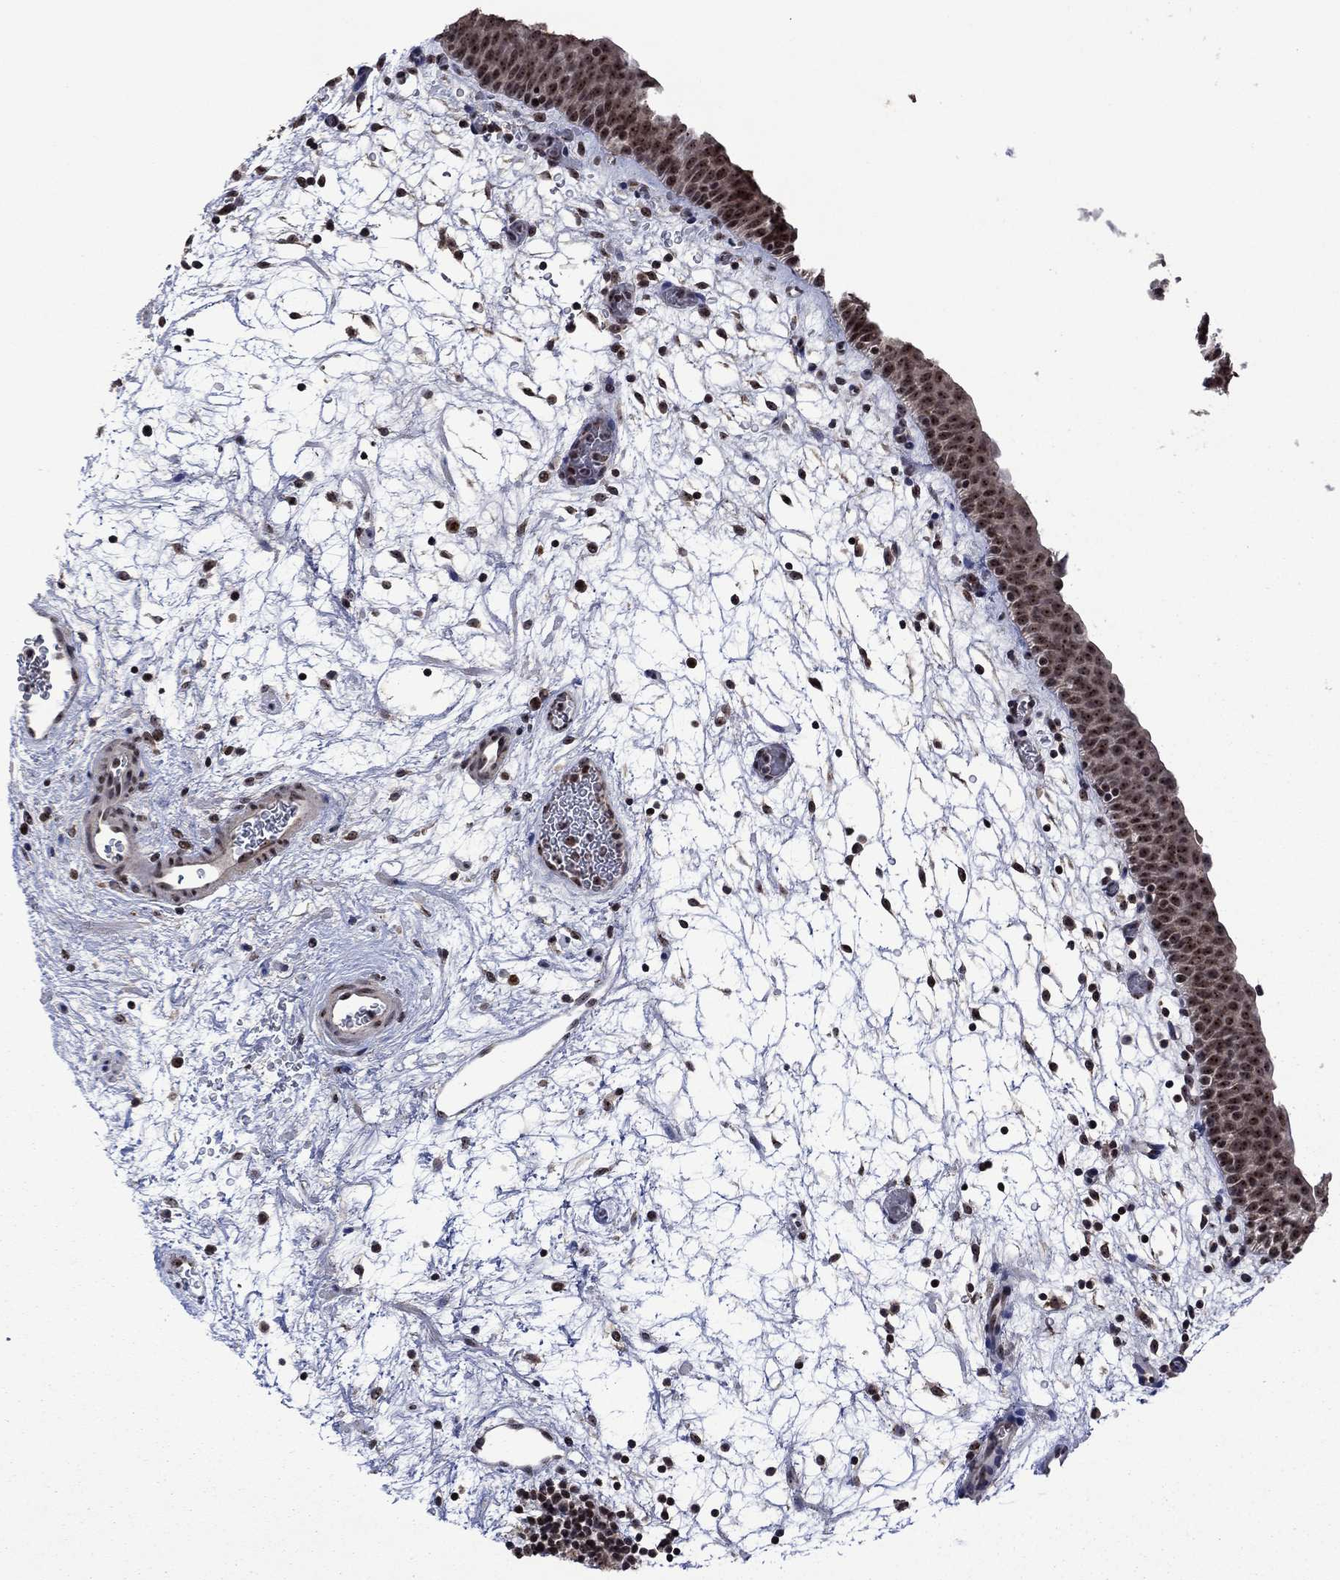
{"staining": {"intensity": "moderate", "quantity": "<25%", "location": "nuclear"}, "tissue": "urinary bladder", "cell_type": "Urothelial cells", "image_type": "normal", "snomed": [{"axis": "morphology", "description": "Normal tissue, NOS"}, {"axis": "topography", "description": "Urinary bladder"}], "caption": "About <25% of urothelial cells in normal human urinary bladder demonstrate moderate nuclear protein expression as visualized by brown immunohistochemical staining.", "gene": "FBLL1", "patient": {"sex": "male", "age": 37}}